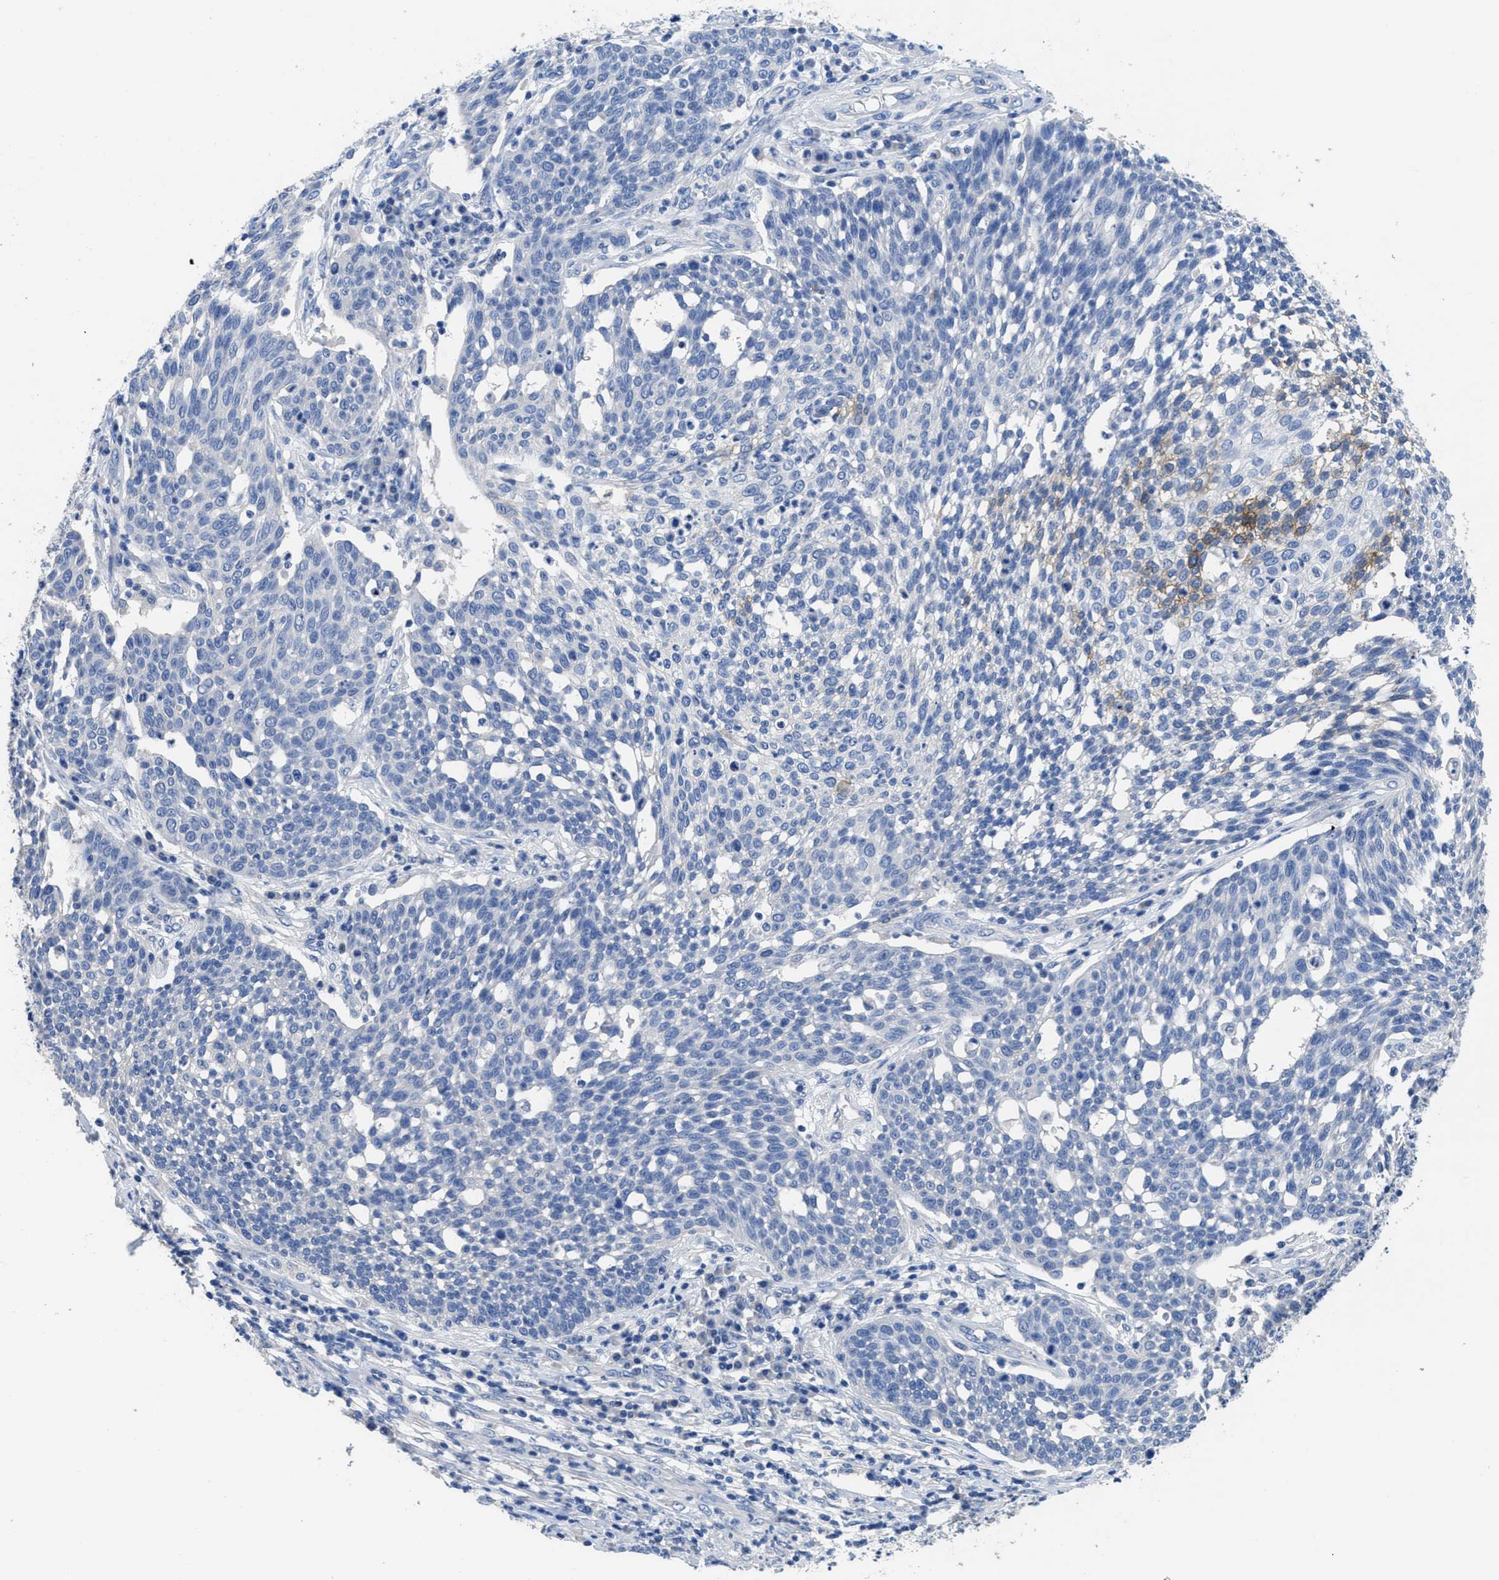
{"staining": {"intensity": "negative", "quantity": "none", "location": "none"}, "tissue": "cervical cancer", "cell_type": "Tumor cells", "image_type": "cancer", "snomed": [{"axis": "morphology", "description": "Squamous cell carcinoma, NOS"}, {"axis": "topography", "description": "Cervix"}], "caption": "This micrograph is of cervical cancer (squamous cell carcinoma) stained with immunohistochemistry to label a protein in brown with the nuclei are counter-stained blue. There is no staining in tumor cells.", "gene": "CA9", "patient": {"sex": "female", "age": 34}}